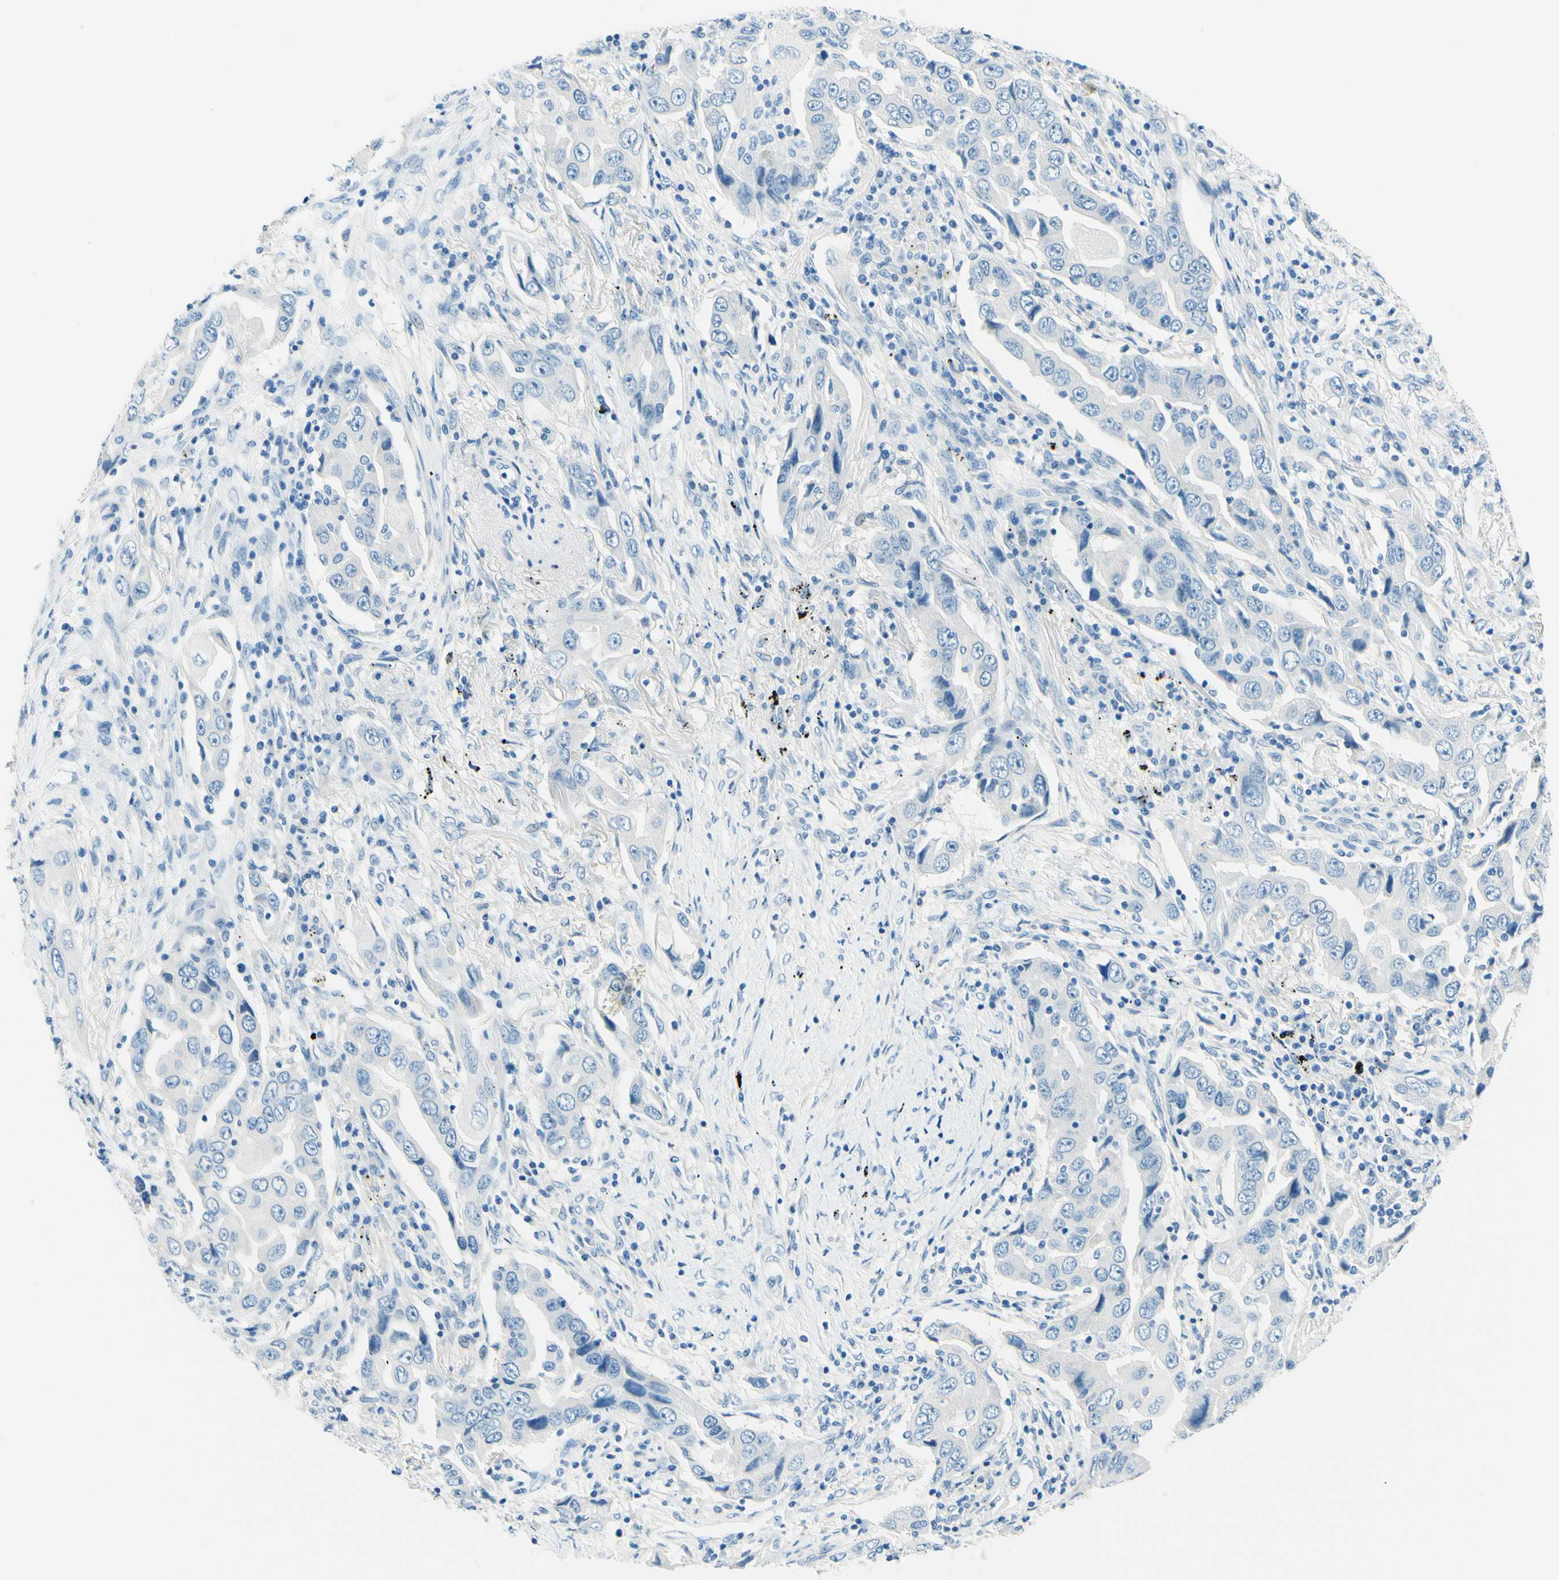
{"staining": {"intensity": "negative", "quantity": "none", "location": "none"}, "tissue": "lung cancer", "cell_type": "Tumor cells", "image_type": "cancer", "snomed": [{"axis": "morphology", "description": "Adenocarcinoma, NOS"}, {"axis": "topography", "description": "Lung"}], "caption": "Immunohistochemical staining of adenocarcinoma (lung) reveals no significant expression in tumor cells. The staining is performed using DAB brown chromogen with nuclei counter-stained in using hematoxylin.", "gene": "PASD1", "patient": {"sex": "female", "age": 65}}